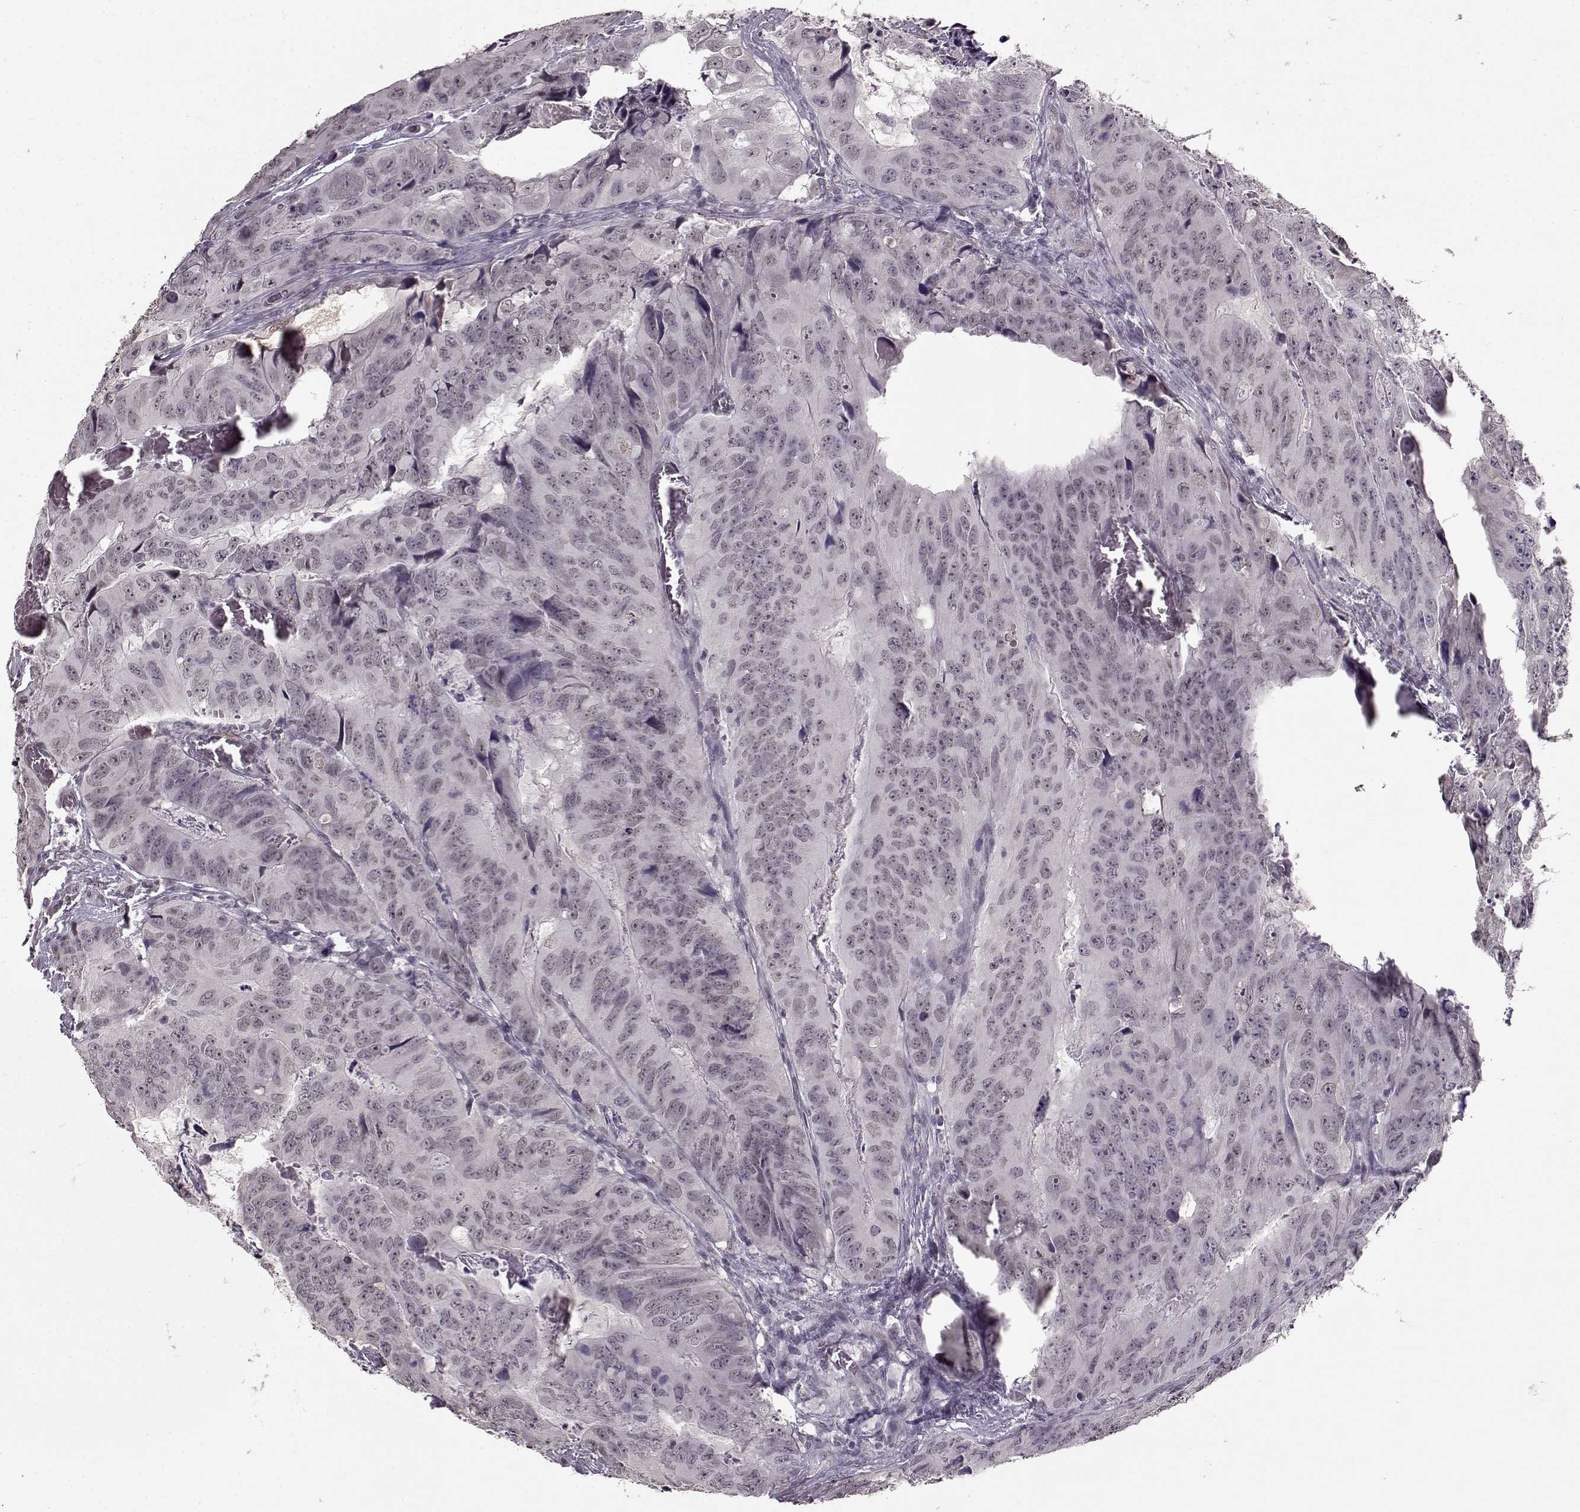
{"staining": {"intensity": "weak", "quantity": "<25%", "location": "nuclear"}, "tissue": "colorectal cancer", "cell_type": "Tumor cells", "image_type": "cancer", "snomed": [{"axis": "morphology", "description": "Adenocarcinoma, NOS"}, {"axis": "topography", "description": "Colon"}], "caption": "This is an IHC histopathology image of adenocarcinoma (colorectal). There is no staining in tumor cells.", "gene": "RP1L1", "patient": {"sex": "male", "age": 79}}